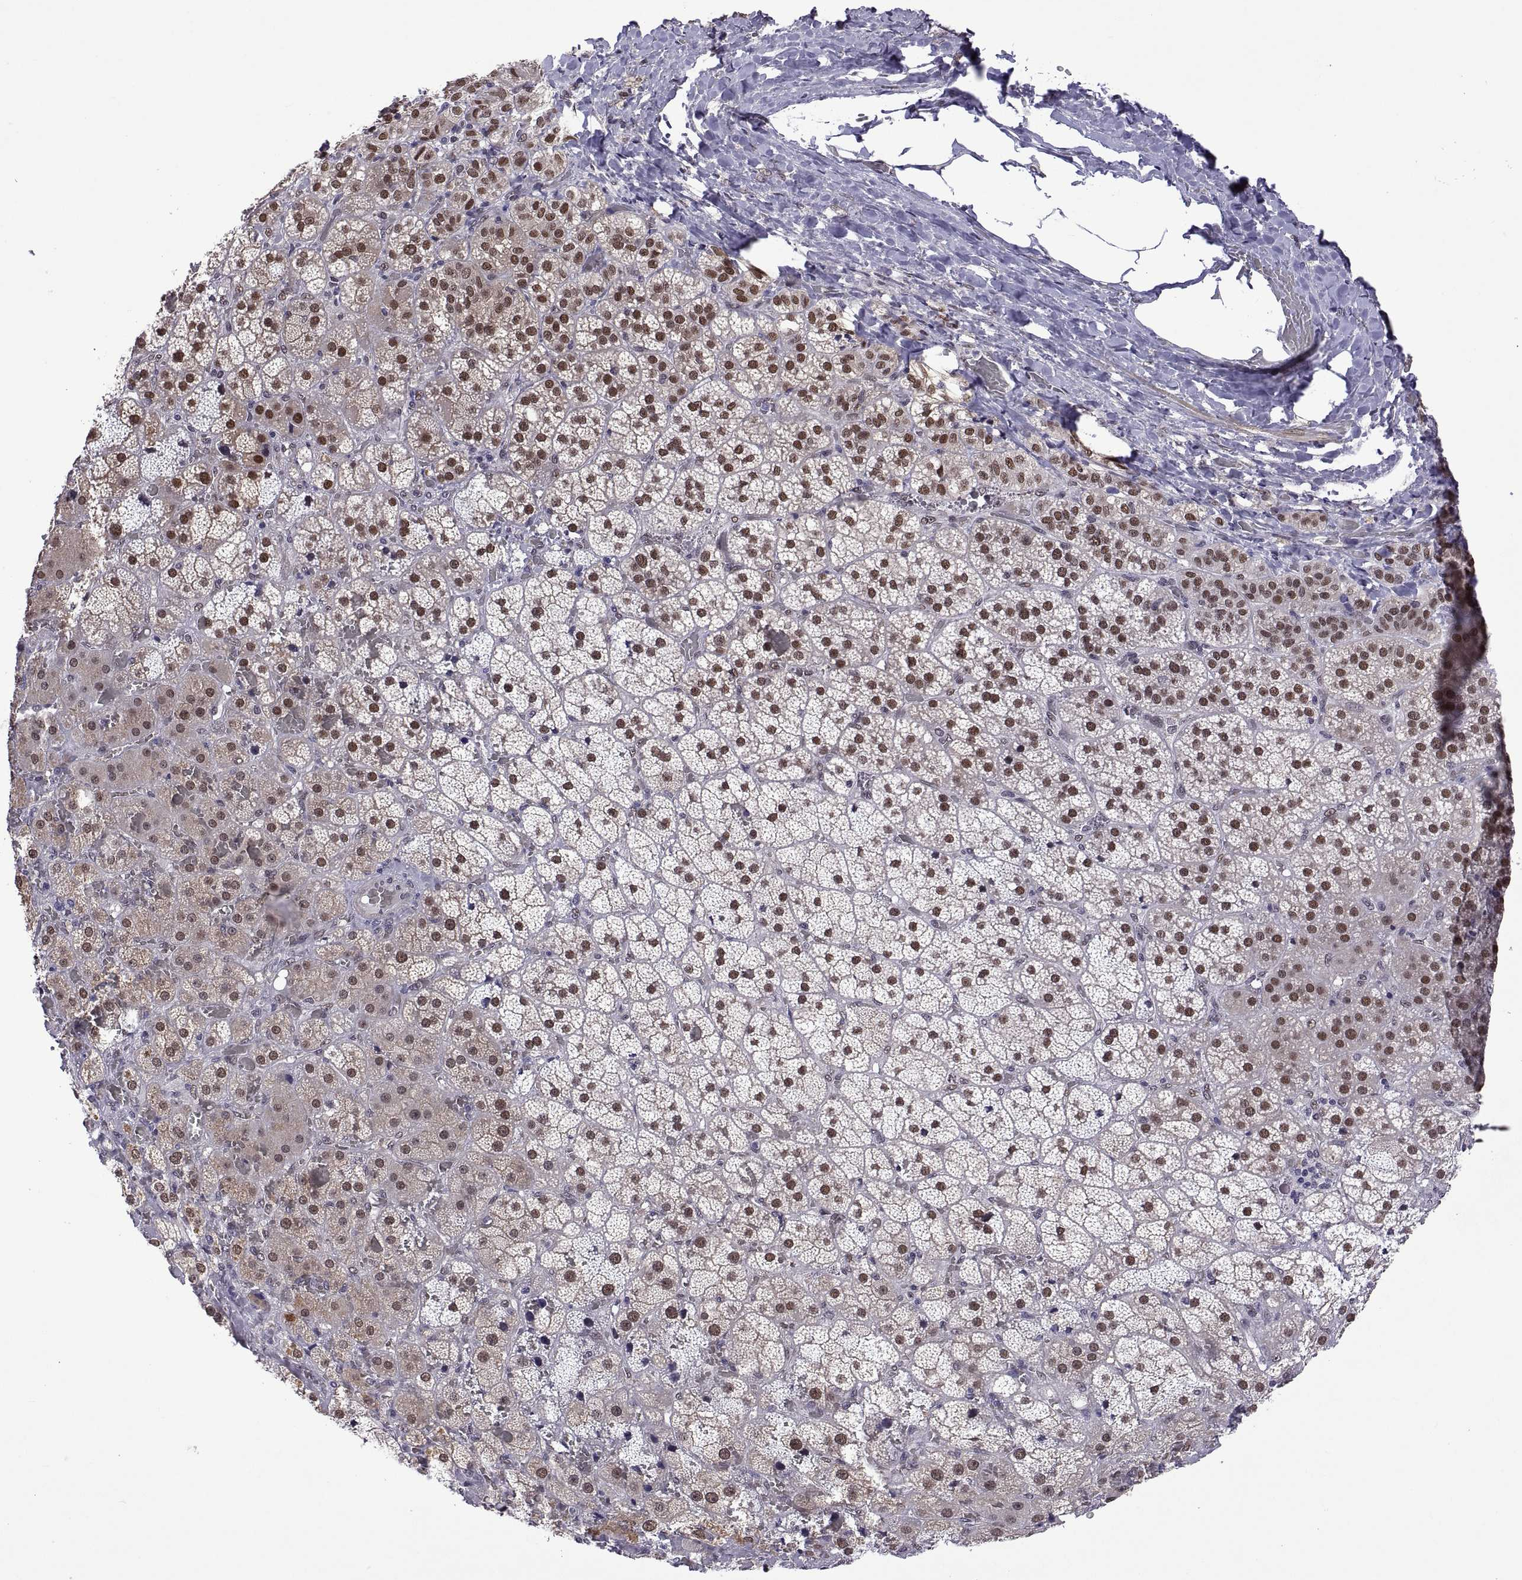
{"staining": {"intensity": "strong", "quantity": ">75%", "location": "nuclear"}, "tissue": "adrenal gland", "cell_type": "Glandular cells", "image_type": "normal", "snomed": [{"axis": "morphology", "description": "Normal tissue, NOS"}, {"axis": "topography", "description": "Adrenal gland"}], "caption": "Normal adrenal gland was stained to show a protein in brown. There is high levels of strong nuclear positivity in about >75% of glandular cells.", "gene": "NR4A1", "patient": {"sex": "male", "age": 57}}